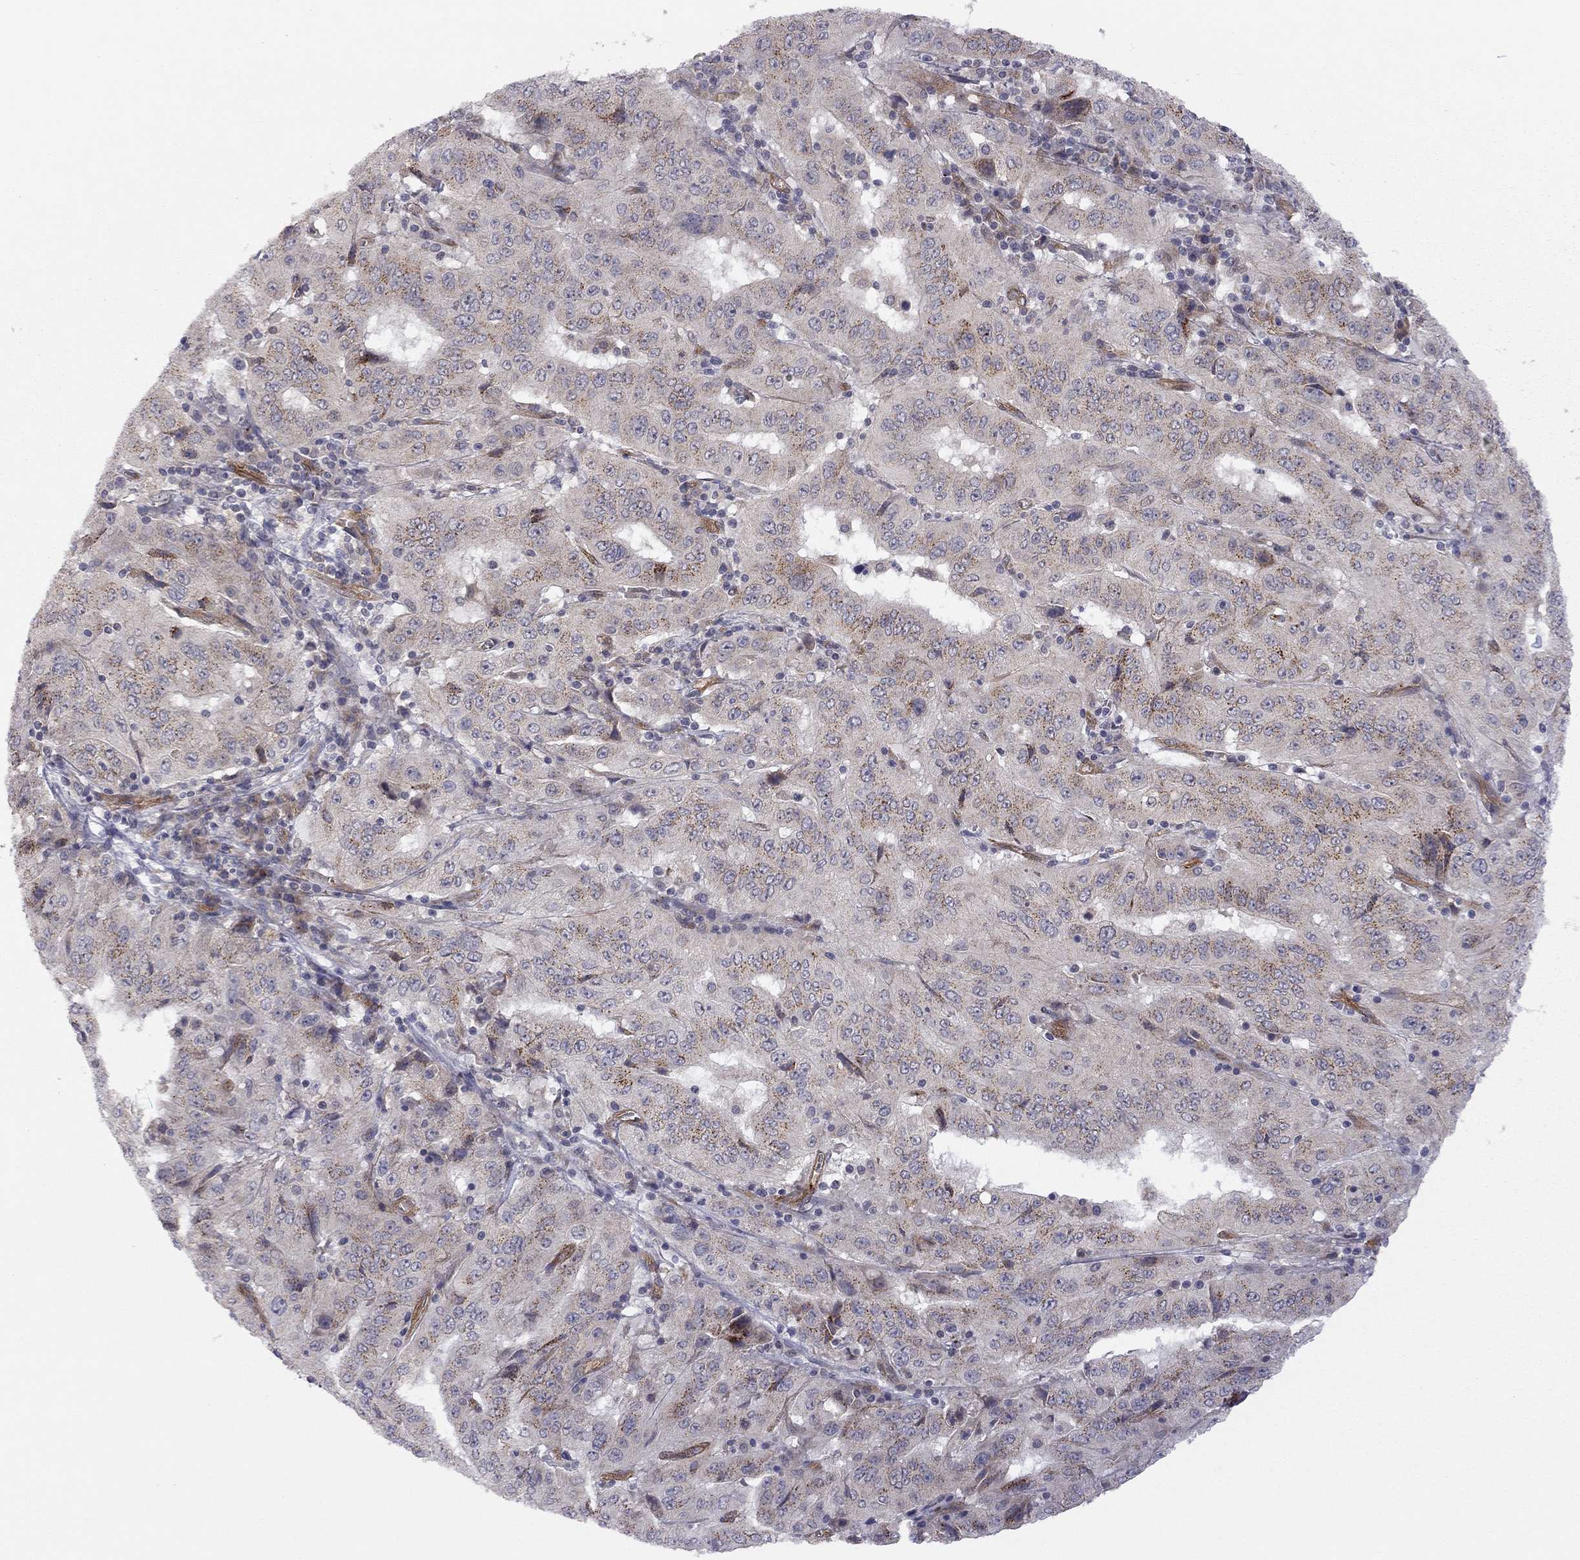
{"staining": {"intensity": "negative", "quantity": "none", "location": "none"}, "tissue": "pancreatic cancer", "cell_type": "Tumor cells", "image_type": "cancer", "snomed": [{"axis": "morphology", "description": "Adenocarcinoma, NOS"}, {"axis": "topography", "description": "Pancreas"}], "caption": "A histopathology image of human adenocarcinoma (pancreatic) is negative for staining in tumor cells.", "gene": "EXOC3L2", "patient": {"sex": "male", "age": 63}}